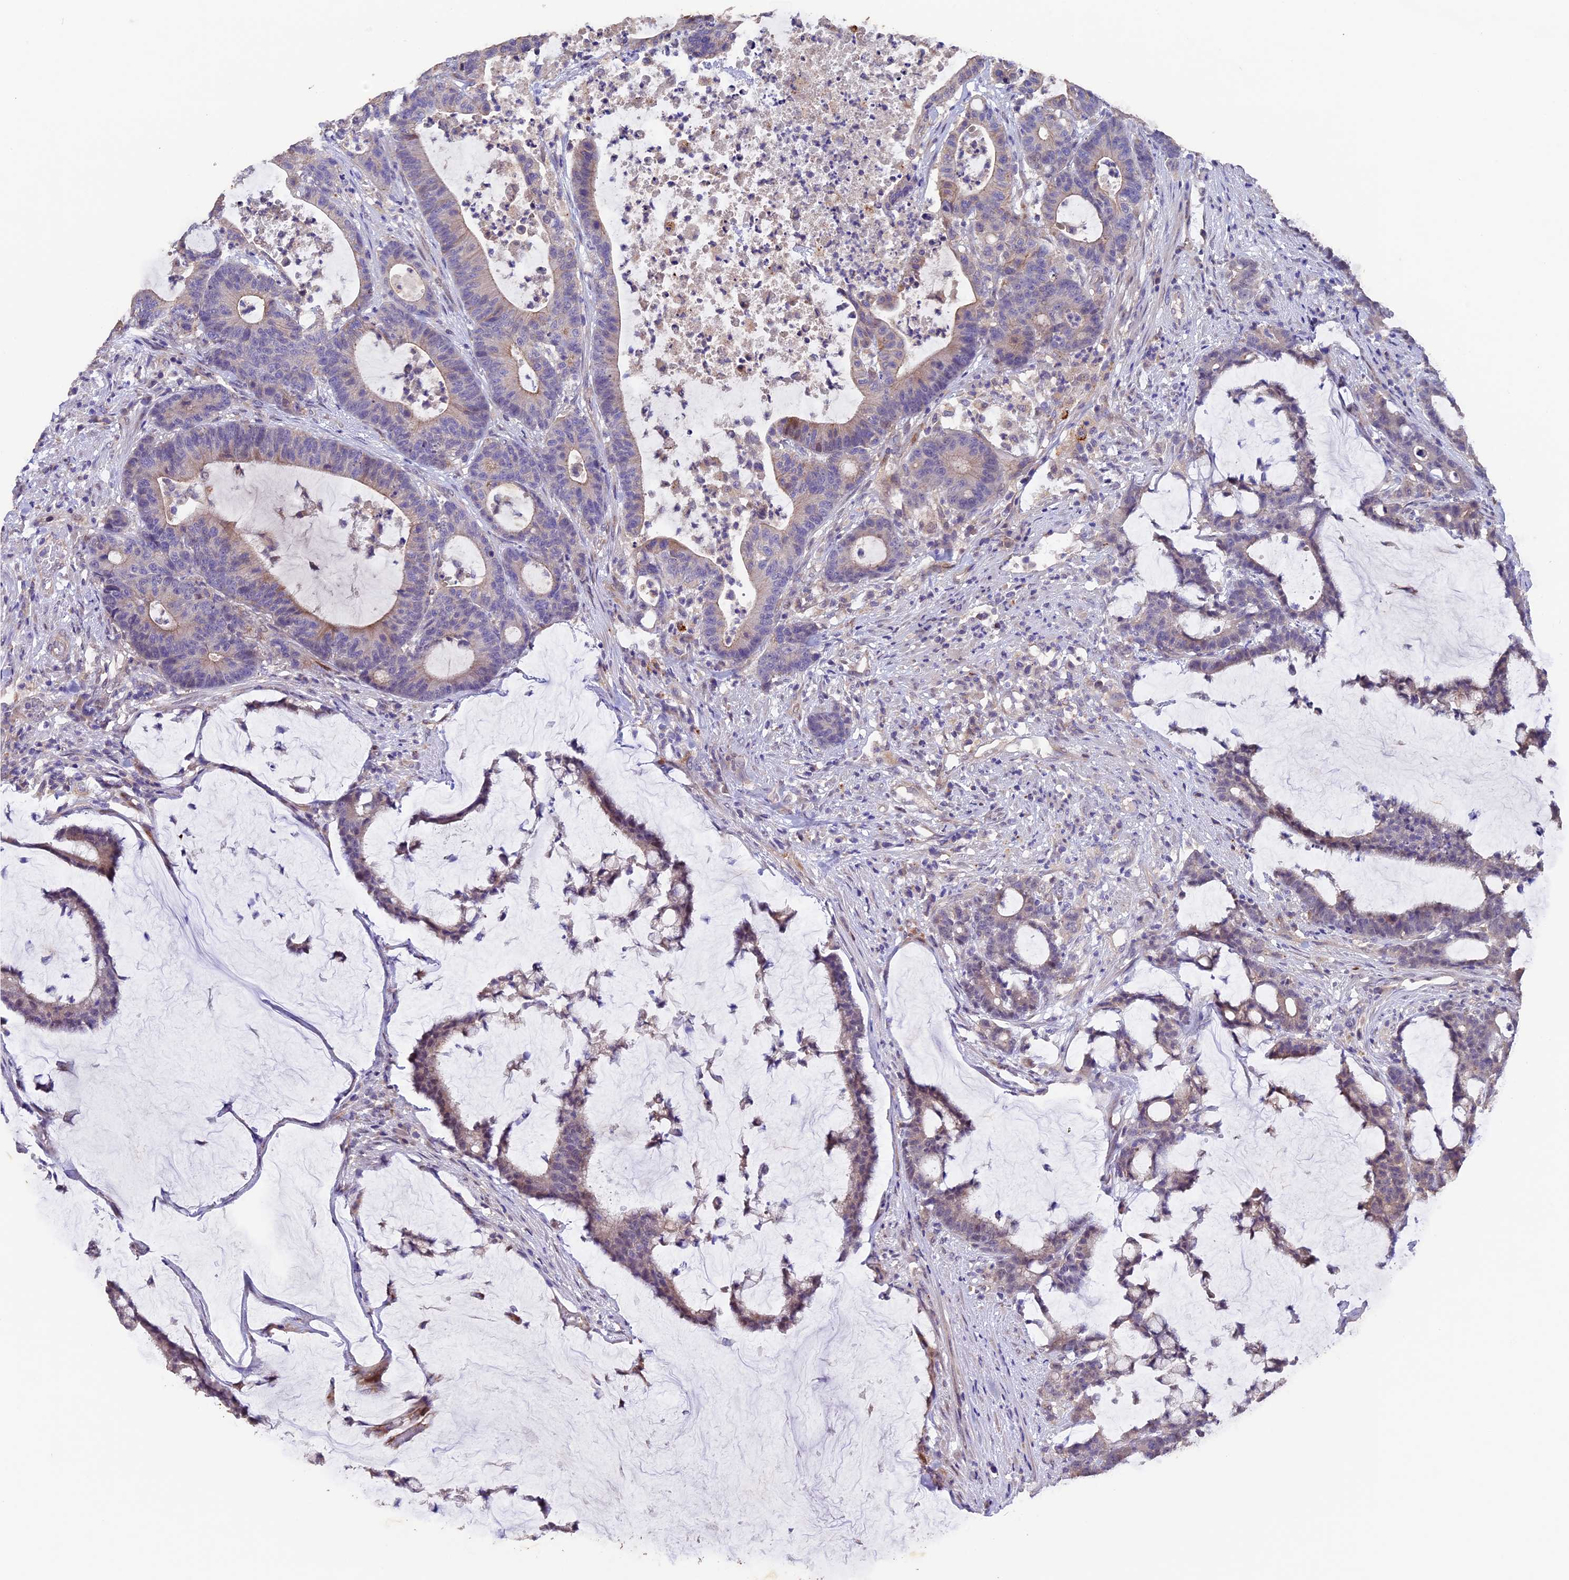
{"staining": {"intensity": "weak", "quantity": "<25%", "location": "cytoplasmic/membranous"}, "tissue": "colorectal cancer", "cell_type": "Tumor cells", "image_type": "cancer", "snomed": [{"axis": "morphology", "description": "Adenocarcinoma, NOS"}, {"axis": "topography", "description": "Colon"}], "caption": "Tumor cells are negative for brown protein staining in adenocarcinoma (colorectal). (DAB (3,3'-diaminobenzidine) immunohistochemistry (IHC), high magnification).", "gene": "NCK2", "patient": {"sex": "female", "age": 84}}